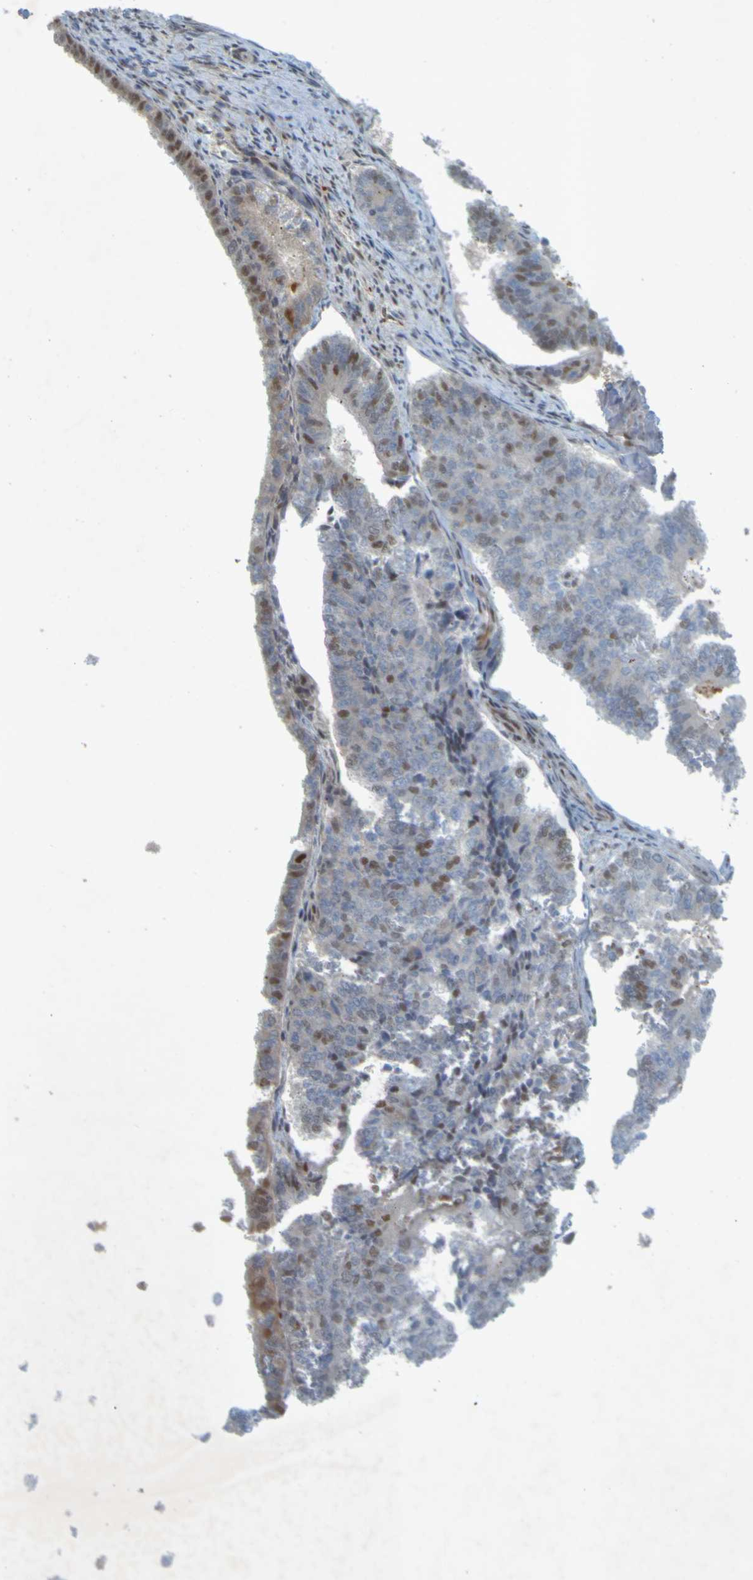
{"staining": {"intensity": "moderate", "quantity": "25%-75%", "location": "cytoplasmic/membranous,nuclear"}, "tissue": "endometrial cancer", "cell_type": "Tumor cells", "image_type": "cancer", "snomed": [{"axis": "morphology", "description": "Adenocarcinoma, NOS"}, {"axis": "topography", "description": "Endometrium"}], "caption": "This image exhibits endometrial adenocarcinoma stained with immunohistochemistry to label a protein in brown. The cytoplasmic/membranous and nuclear of tumor cells show moderate positivity for the protein. Nuclei are counter-stained blue.", "gene": "MCPH1", "patient": {"sex": "female", "age": 70}}